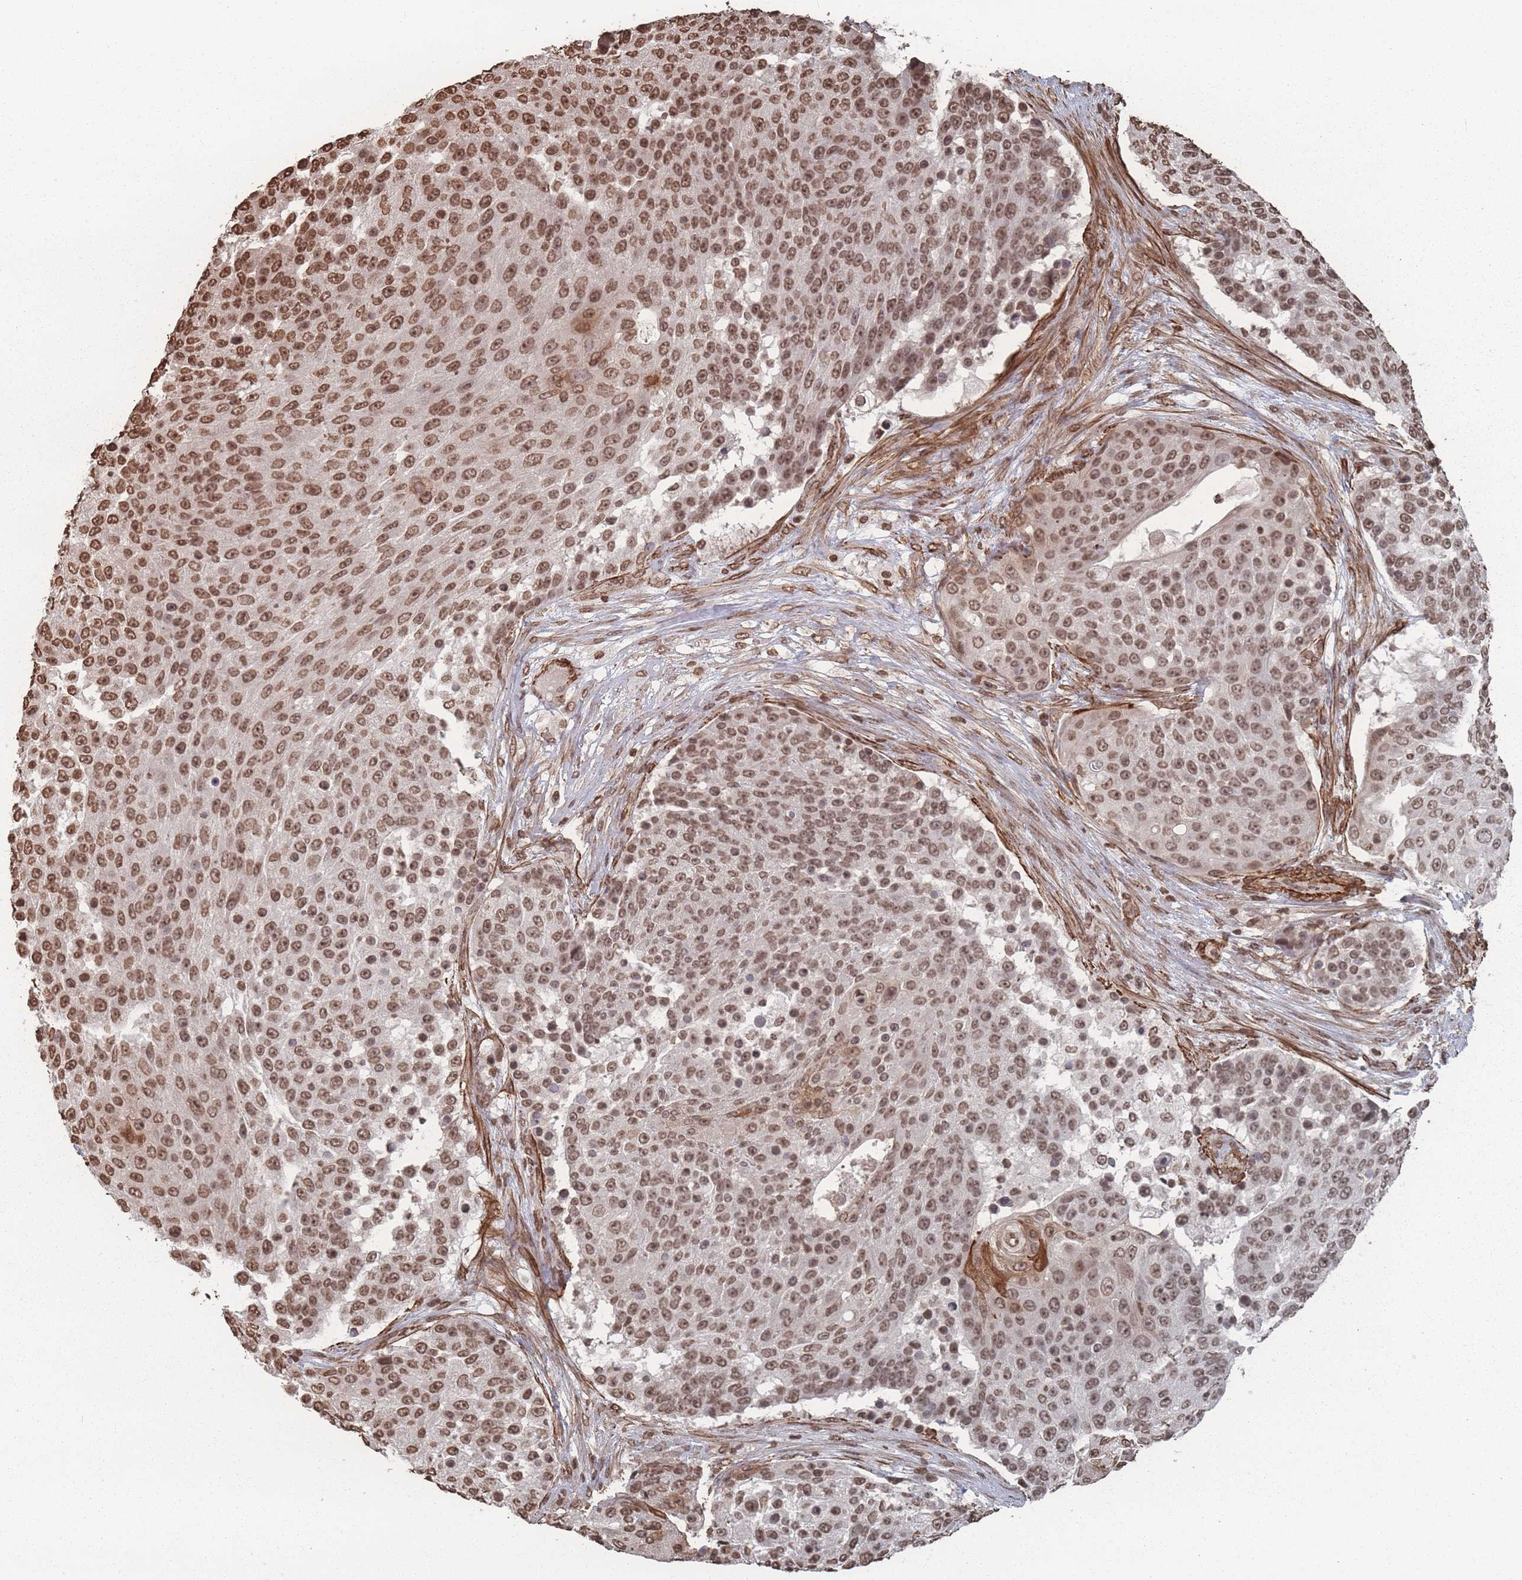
{"staining": {"intensity": "moderate", "quantity": ">75%", "location": "nuclear"}, "tissue": "urothelial cancer", "cell_type": "Tumor cells", "image_type": "cancer", "snomed": [{"axis": "morphology", "description": "Urothelial carcinoma, High grade"}, {"axis": "topography", "description": "Urinary bladder"}], "caption": "Immunohistochemical staining of human high-grade urothelial carcinoma reveals medium levels of moderate nuclear protein expression in approximately >75% of tumor cells.", "gene": "PLEKHG5", "patient": {"sex": "female", "age": 63}}